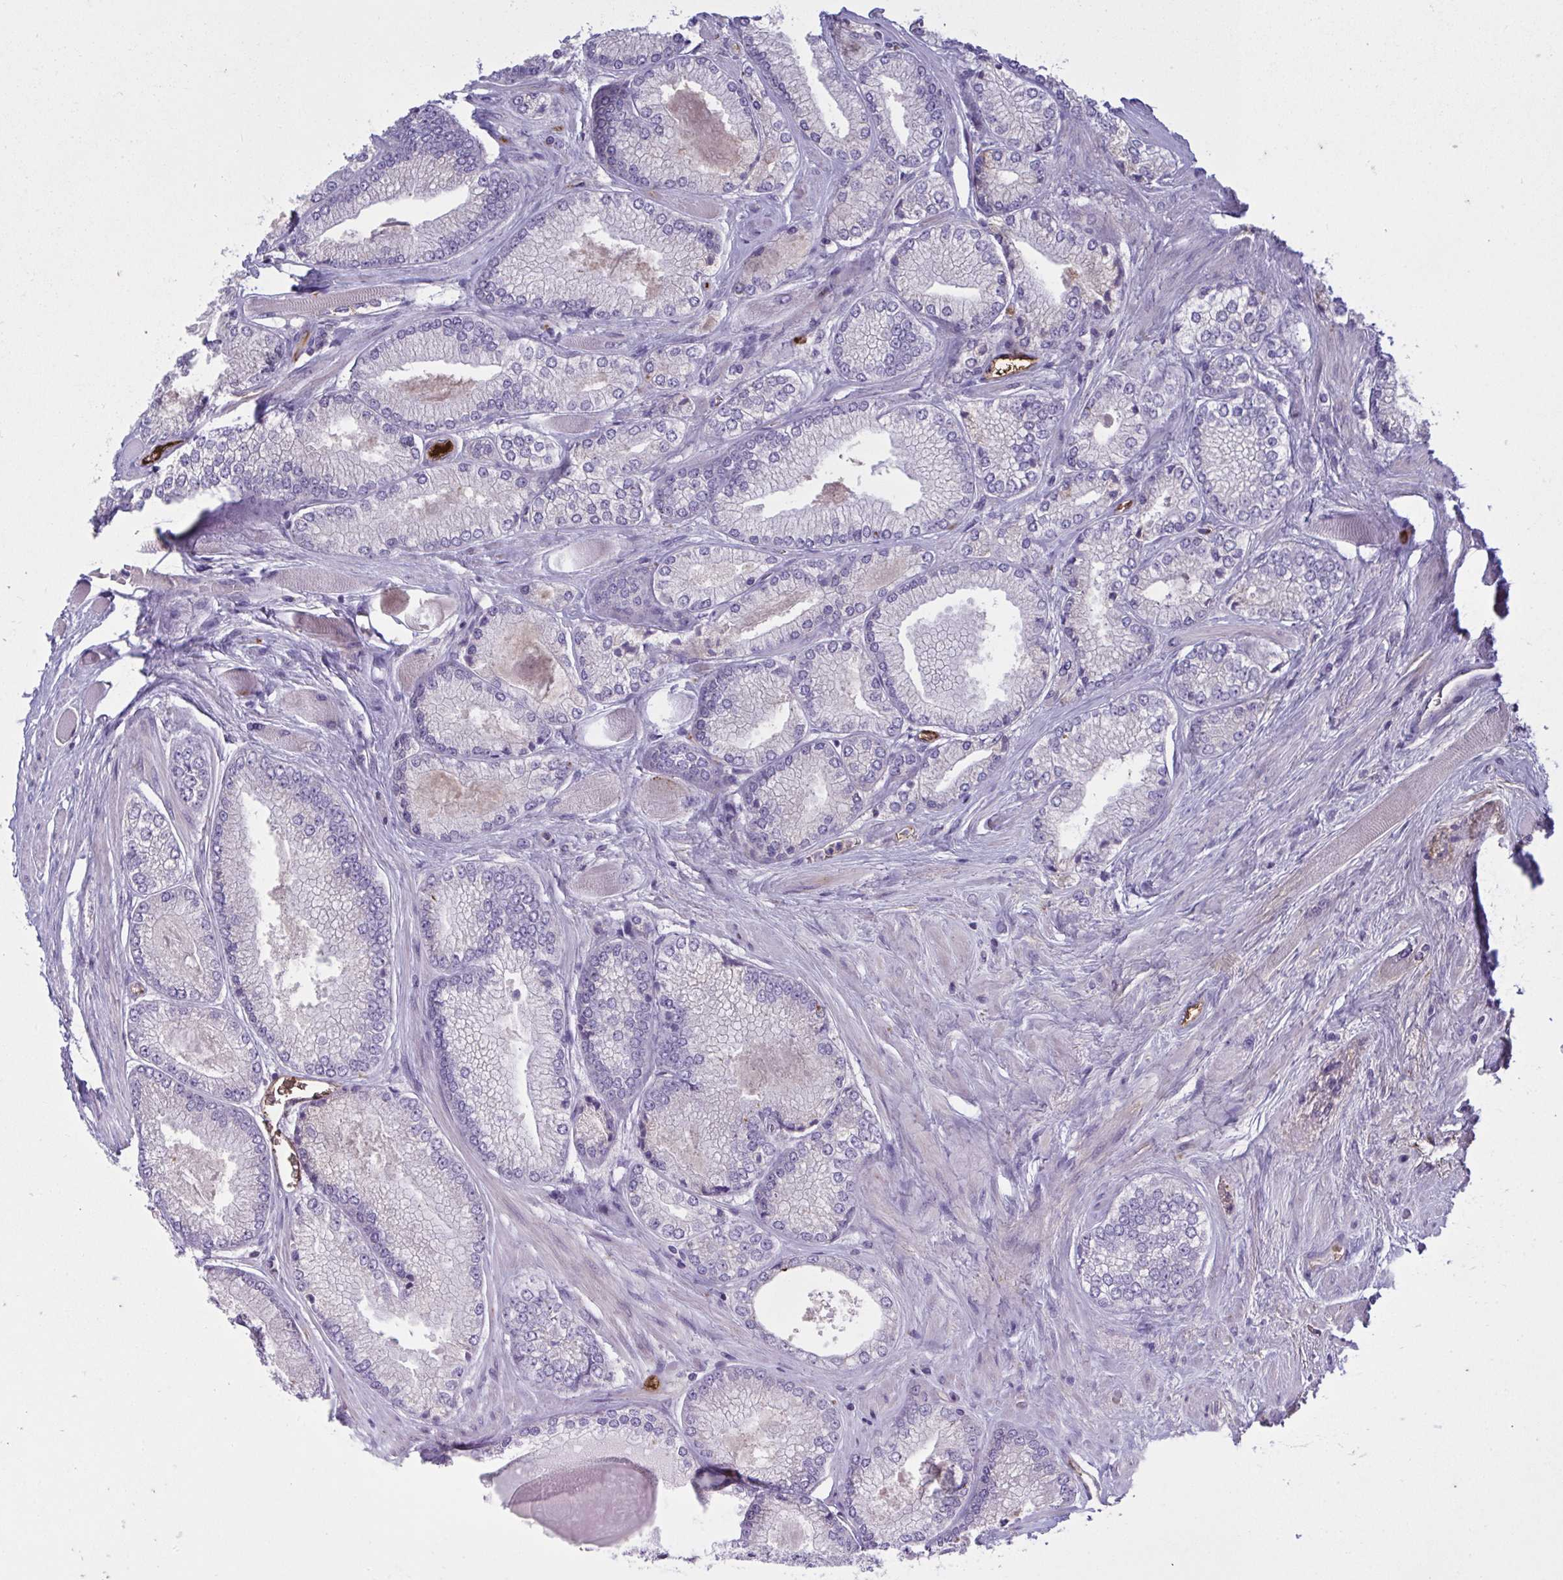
{"staining": {"intensity": "negative", "quantity": "none", "location": "none"}, "tissue": "prostate cancer", "cell_type": "Tumor cells", "image_type": "cancer", "snomed": [{"axis": "morphology", "description": "Adenocarcinoma, Low grade"}, {"axis": "topography", "description": "Prostate"}], "caption": "A micrograph of human prostate low-grade adenocarcinoma is negative for staining in tumor cells.", "gene": "IL1R1", "patient": {"sex": "male", "age": 67}}